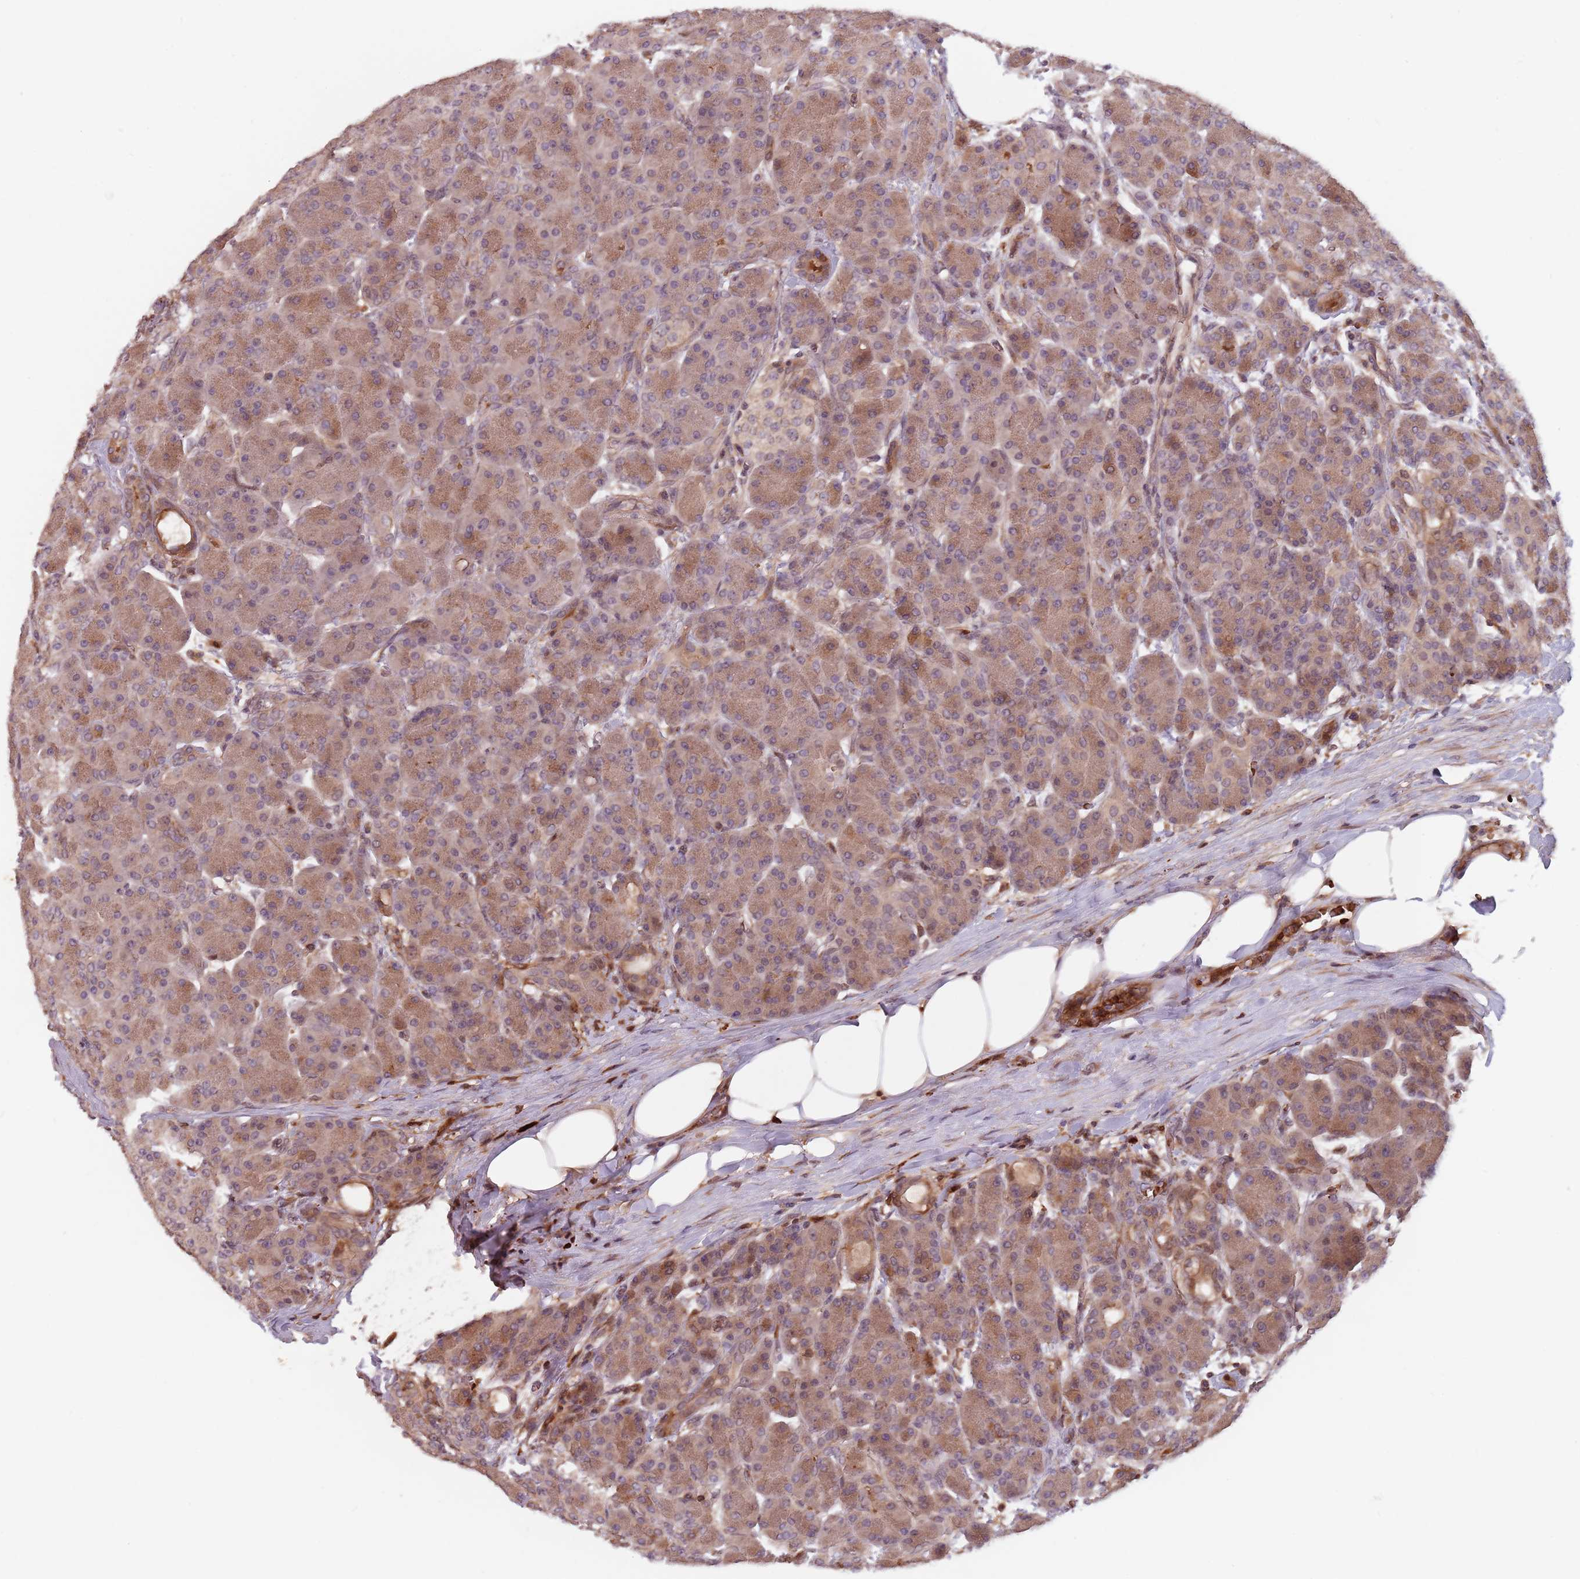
{"staining": {"intensity": "moderate", "quantity": ">75%", "location": "cytoplasmic/membranous"}, "tissue": "pancreas", "cell_type": "Exocrine glandular cells", "image_type": "normal", "snomed": [{"axis": "morphology", "description": "Normal tissue, NOS"}, {"axis": "topography", "description": "Pancreas"}], "caption": "Immunohistochemical staining of unremarkable human pancreas exhibits >75% levels of moderate cytoplasmic/membranous protein positivity in approximately >75% of exocrine glandular cells. The staining was performed using DAB, with brown indicating positive protein expression. Nuclei are stained blue with hematoxylin.", "gene": "GPR180", "patient": {"sex": "male", "age": 63}}